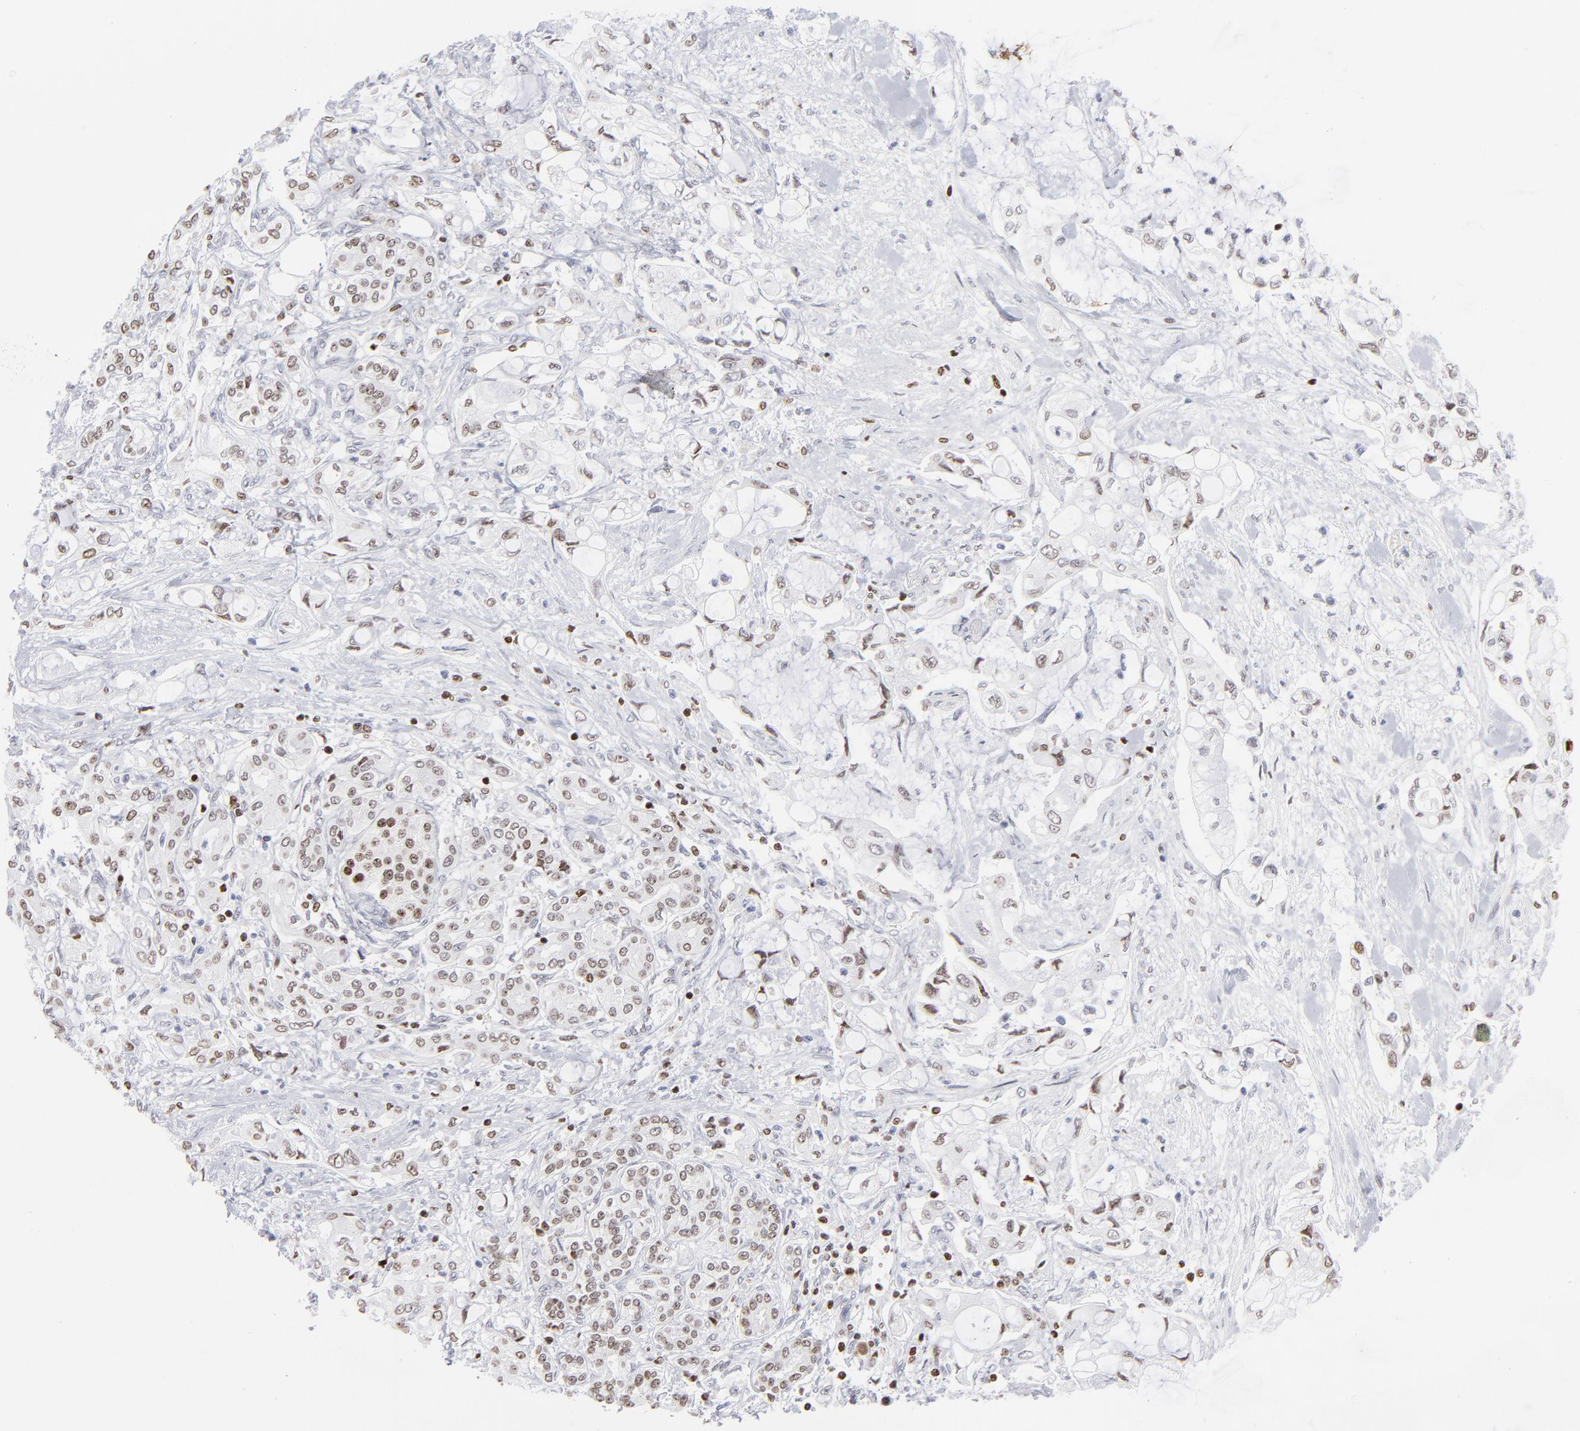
{"staining": {"intensity": "weak", "quantity": "25%-75%", "location": "nuclear"}, "tissue": "pancreatic cancer", "cell_type": "Tumor cells", "image_type": "cancer", "snomed": [{"axis": "morphology", "description": "Adenocarcinoma, NOS"}, {"axis": "topography", "description": "Pancreas"}], "caption": "An immunohistochemistry micrograph of tumor tissue is shown. Protein staining in brown labels weak nuclear positivity in pancreatic cancer within tumor cells.", "gene": "PARP1", "patient": {"sex": "female", "age": 70}}